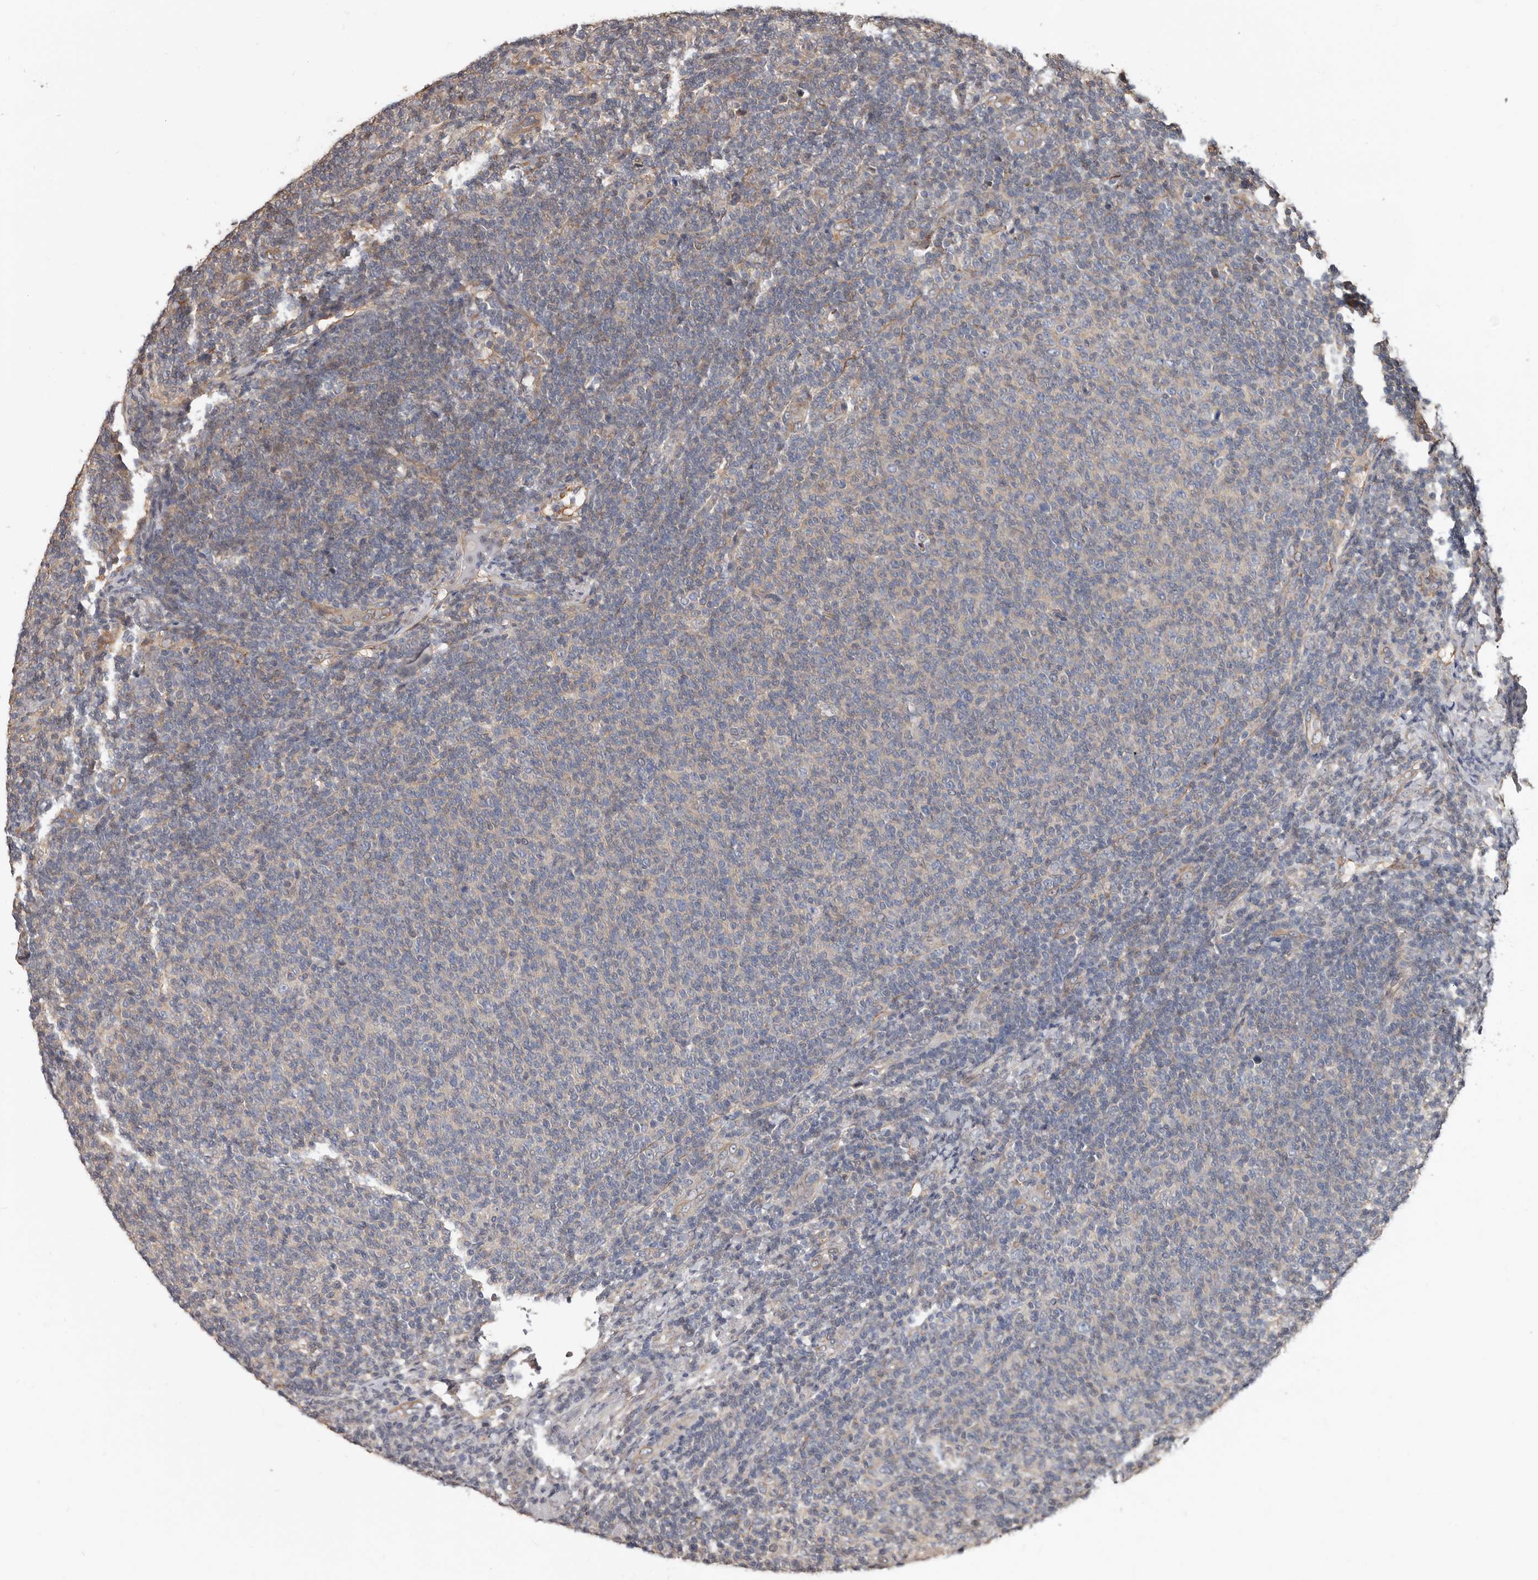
{"staining": {"intensity": "weak", "quantity": "25%-75%", "location": "cytoplasmic/membranous"}, "tissue": "lymphoma", "cell_type": "Tumor cells", "image_type": "cancer", "snomed": [{"axis": "morphology", "description": "Malignant lymphoma, non-Hodgkin's type, Low grade"}, {"axis": "topography", "description": "Lymph node"}], "caption": "Protein staining of malignant lymphoma, non-Hodgkin's type (low-grade) tissue demonstrates weak cytoplasmic/membranous expression in about 25%-75% of tumor cells.", "gene": "MRPL18", "patient": {"sex": "male", "age": 66}}